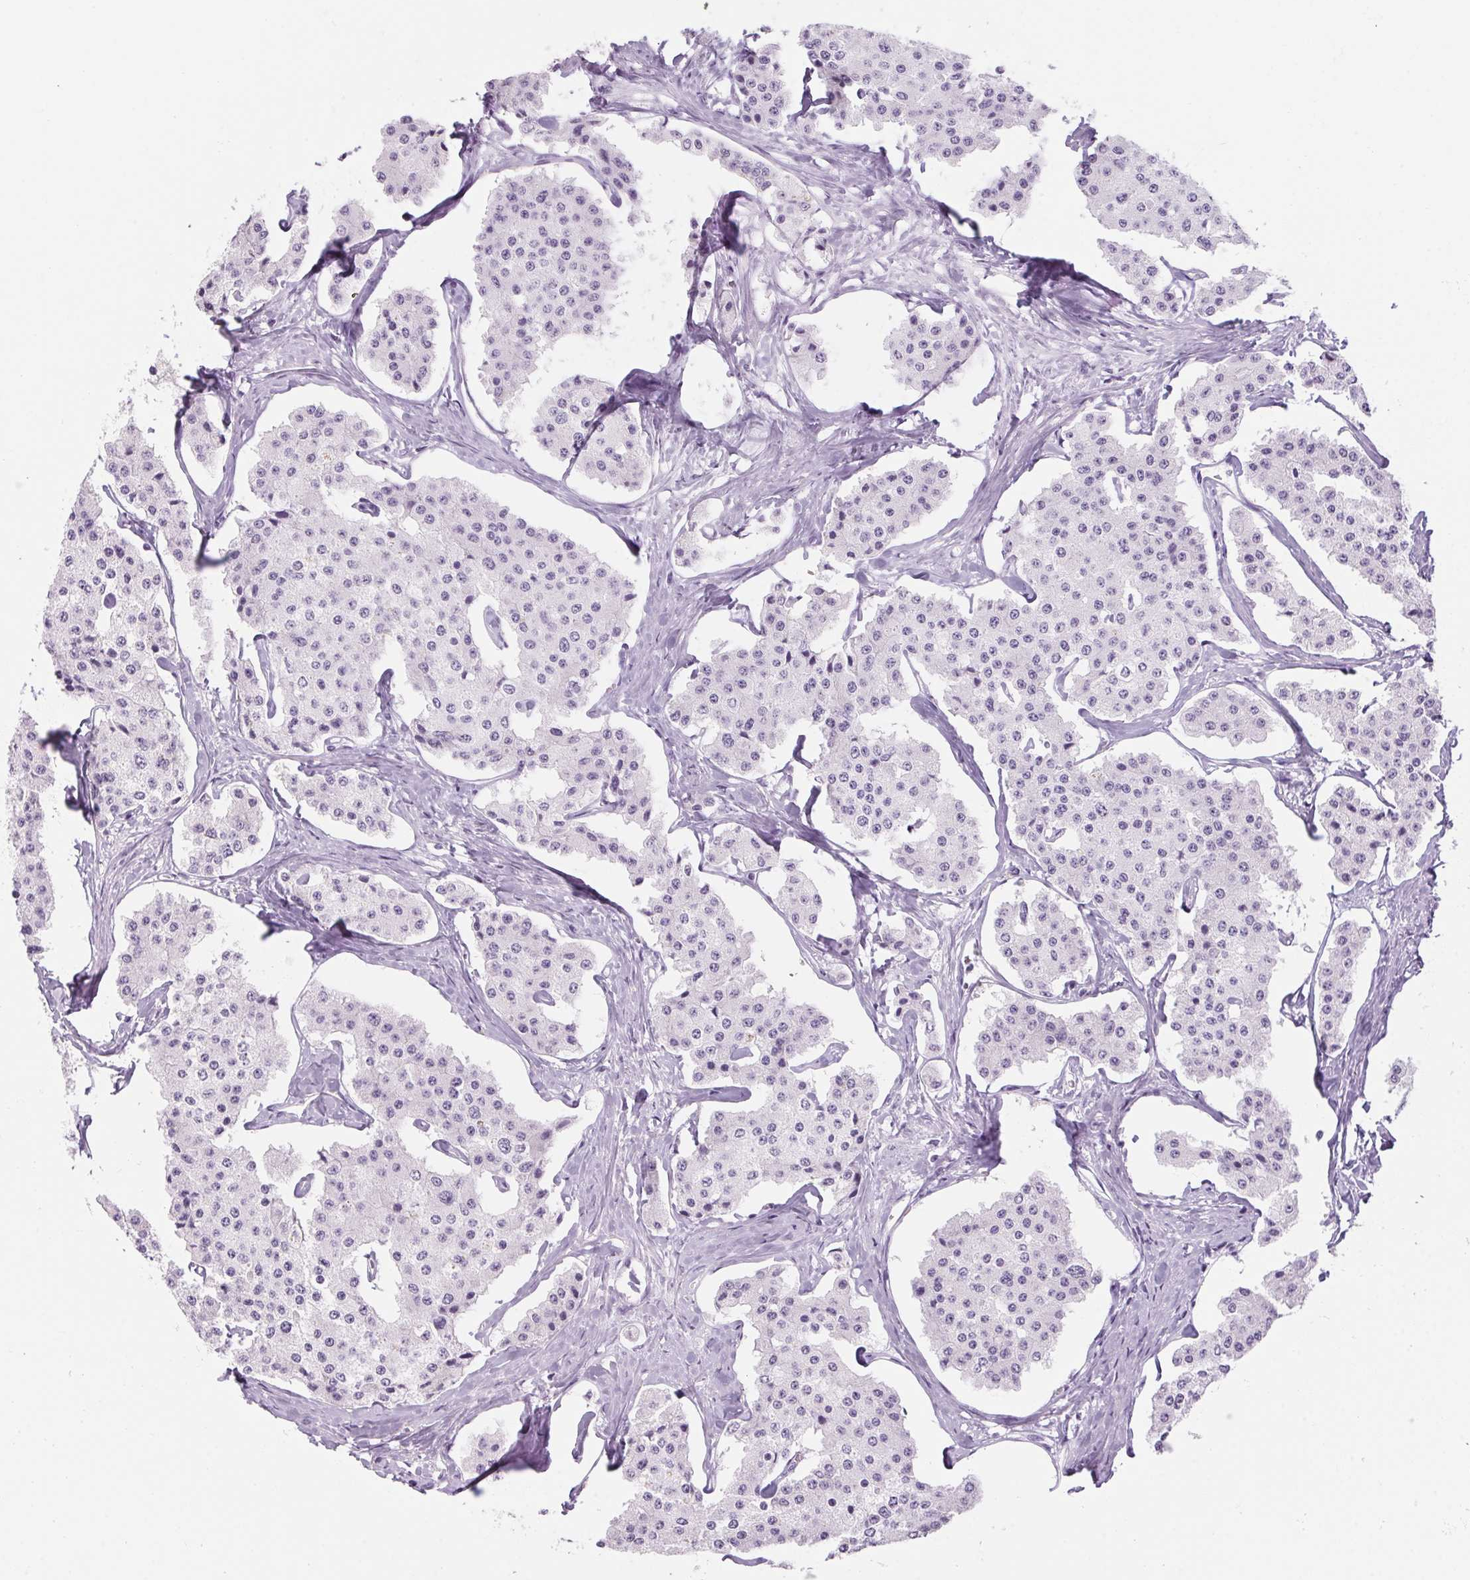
{"staining": {"intensity": "negative", "quantity": "none", "location": "none"}, "tissue": "carcinoid", "cell_type": "Tumor cells", "image_type": "cancer", "snomed": [{"axis": "morphology", "description": "Carcinoid, malignant, NOS"}, {"axis": "topography", "description": "Small intestine"}], "caption": "Immunohistochemistry of human carcinoid (malignant) exhibits no expression in tumor cells.", "gene": "RPTN", "patient": {"sex": "female", "age": 65}}